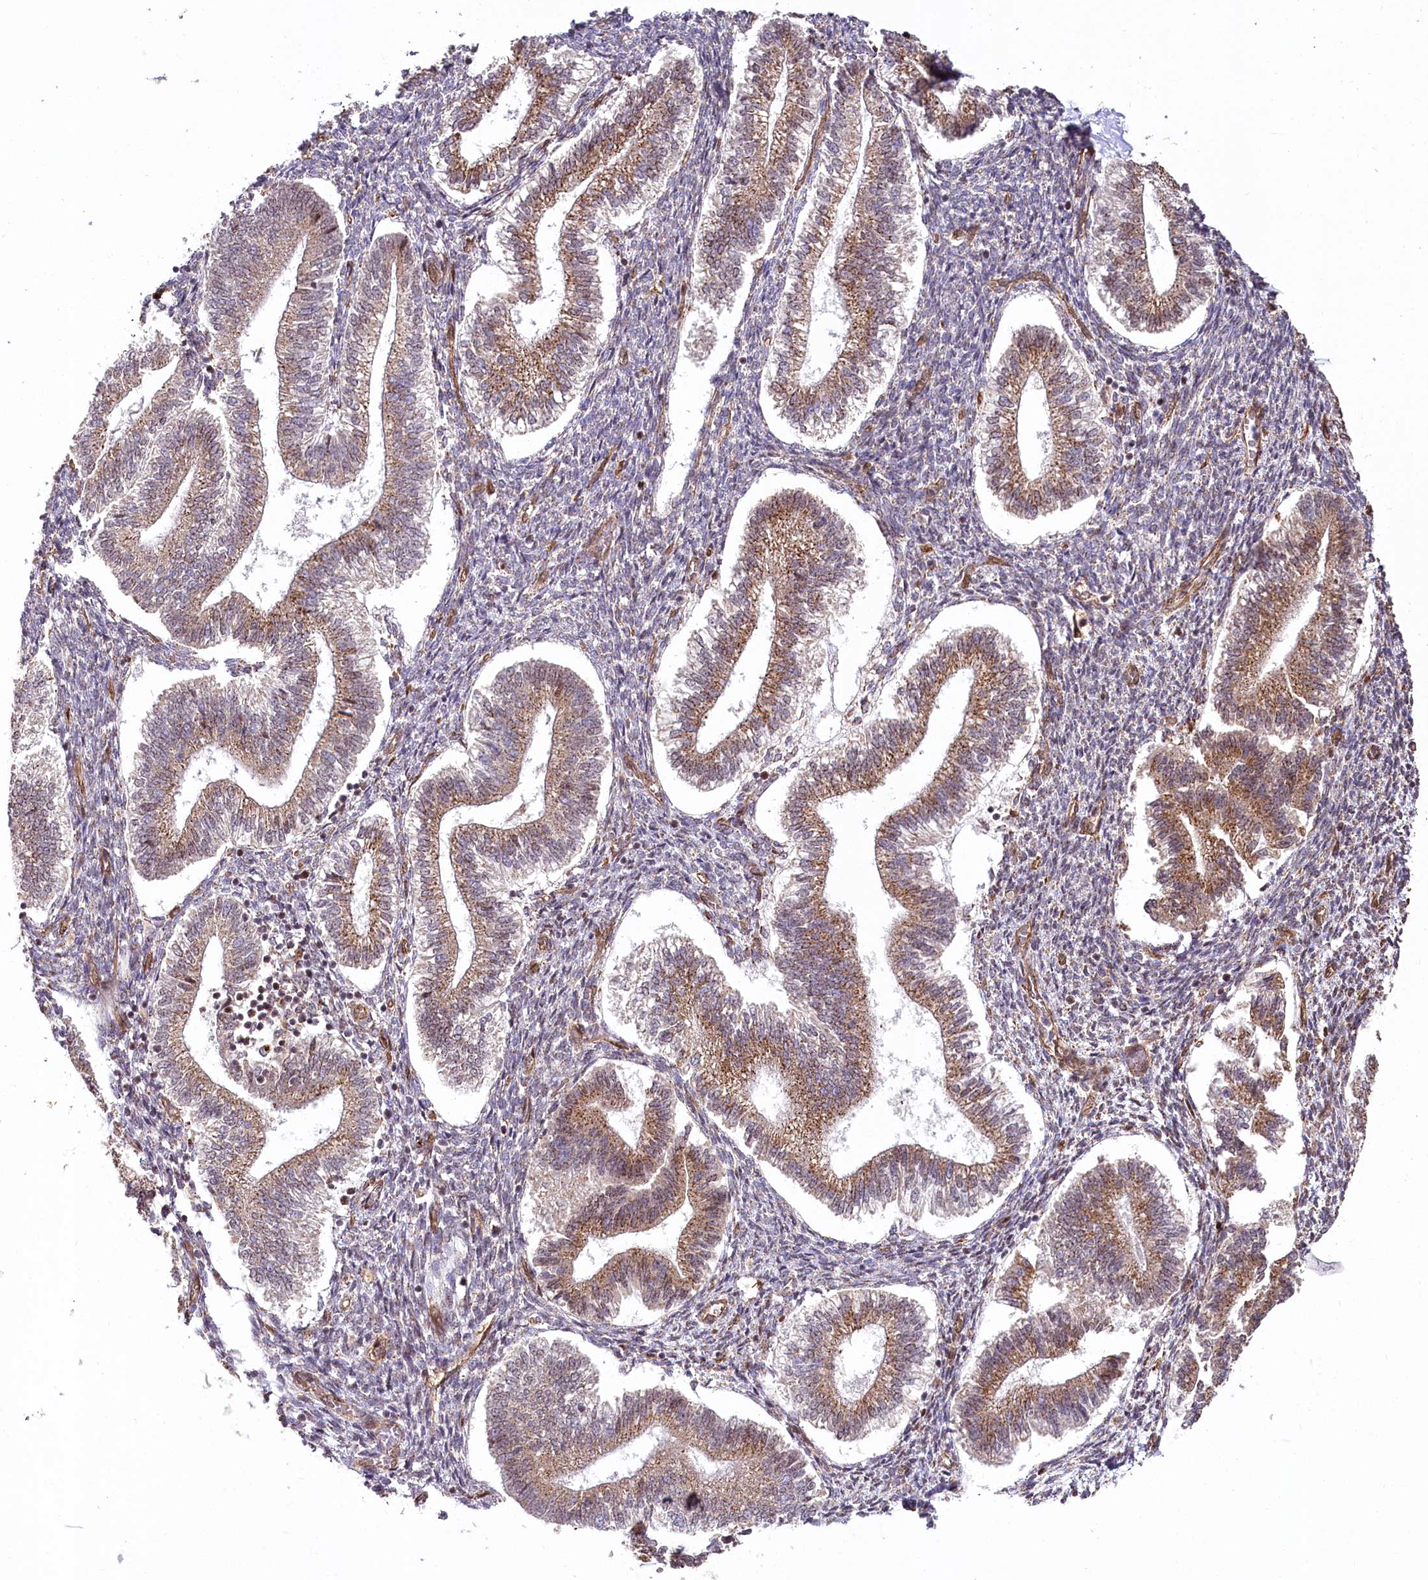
{"staining": {"intensity": "negative", "quantity": "none", "location": "none"}, "tissue": "endometrium", "cell_type": "Cells in endometrial stroma", "image_type": "normal", "snomed": [{"axis": "morphology", "description": "Normal tissue, NOS"}, {"axis": "topography", "description": "Endometrium"}], "caption": "Immunohistochemistry (IHC) image of normal endometrium: endometrium stained with DAB (3,3'-diaminobenzidine) displays no significant protein positivity in cells in endometrial stroma. (DAB (3,3'-diaminobenzidine) IHC visualized using brightfield microscopy, high magnification).", "gene": "COPG1", "patient": {"sex": "female", "age": 25}}